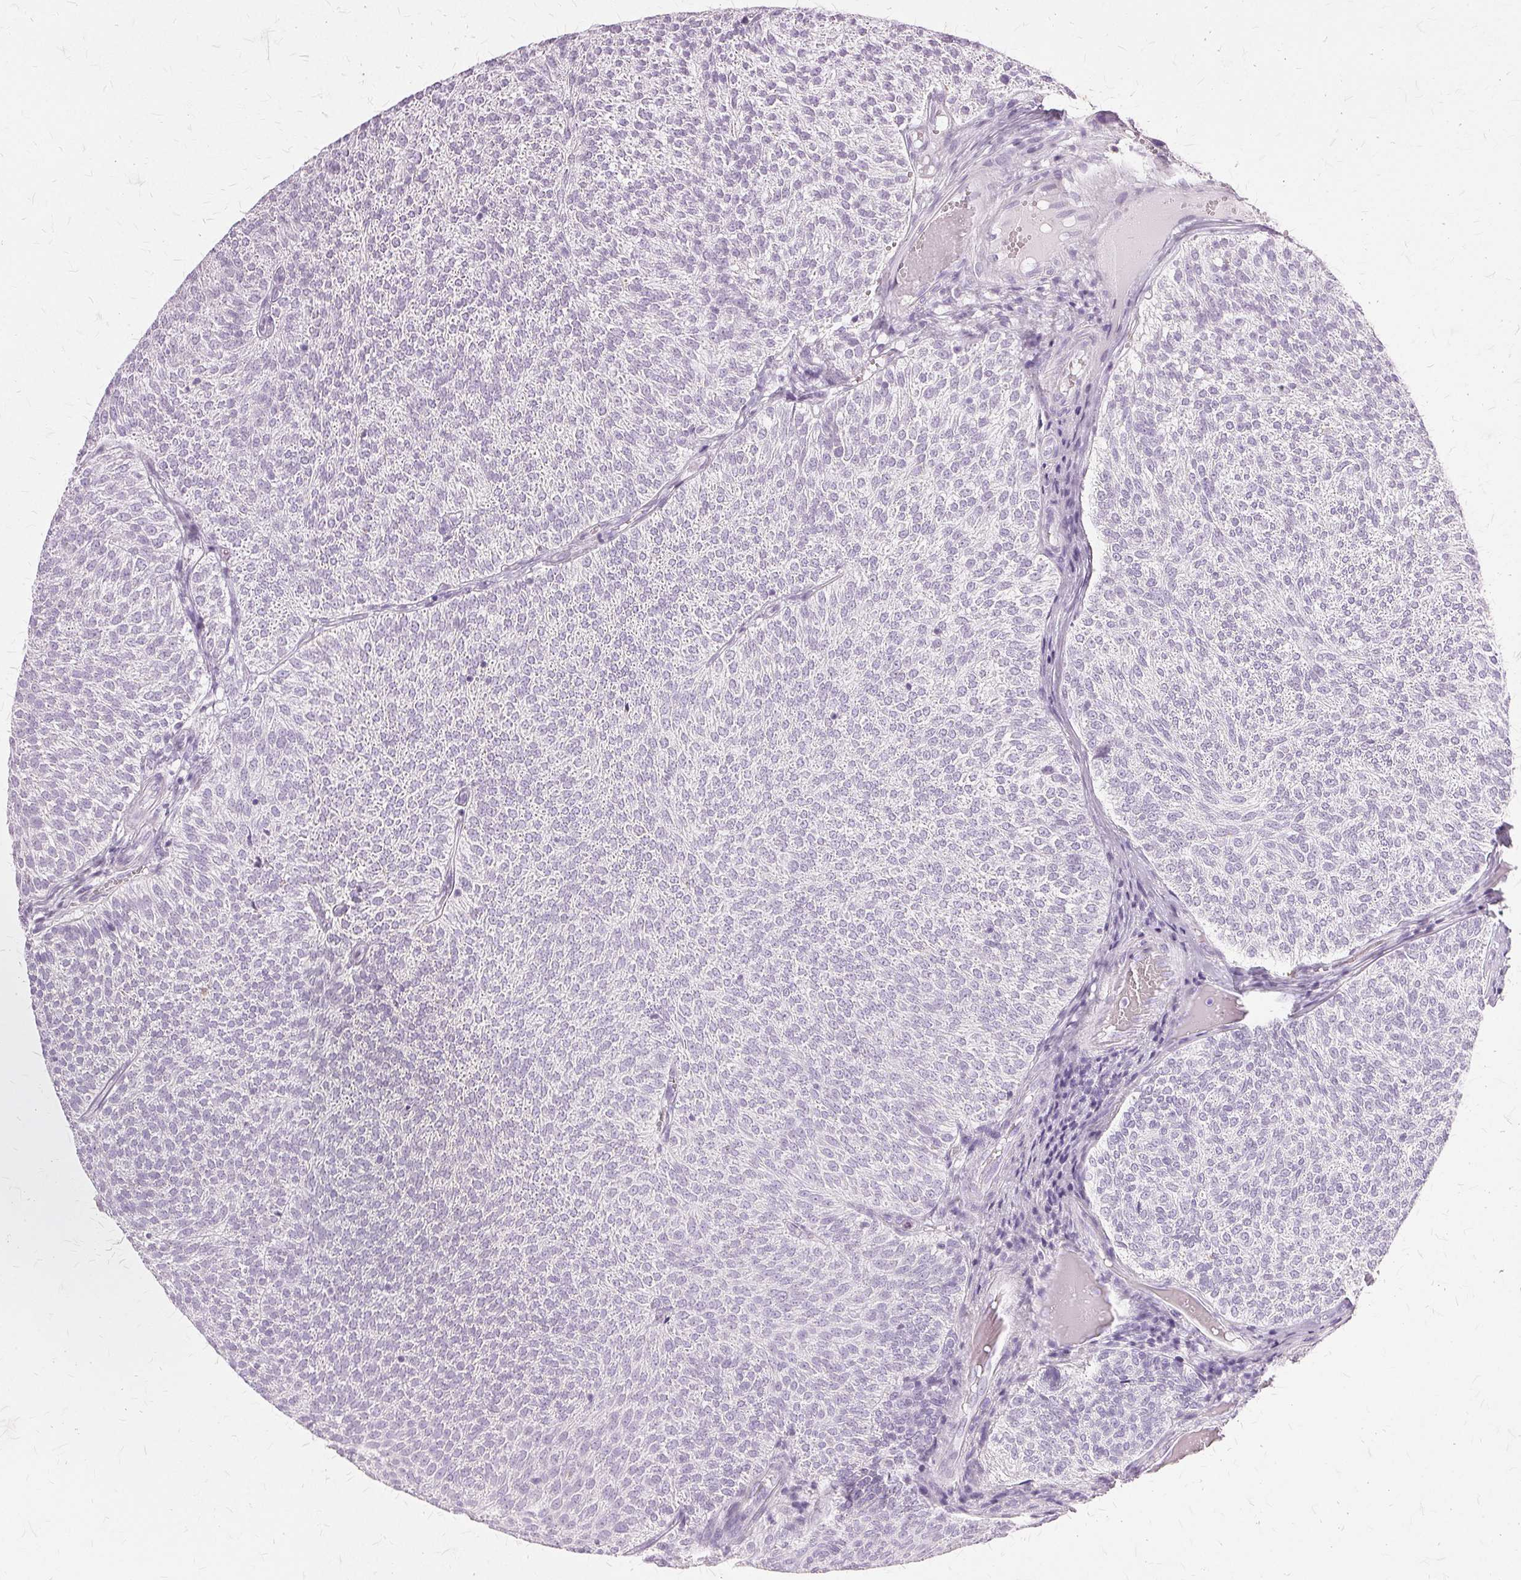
{"staining": {"intensity": "negative", "quantity": "none", "location": "none"}, "tissue": "urothelial cancer", "cell_type": "Tumor cells", "image_type": "cancer", "snomed": [{"axis": "morphology", "description": "Urothelial carcinoma, Low grade"}, {"axis": "topography", "description": "Urinary bladder"}], "caption": "Immunohistochemistry (IHC) photomicrograph of human low-grade urothelial carcinoma stained for a protein (brown), which shows no positivity in tumor cells.", "gene": "SLC45A3", "patient": {"sex": "male", "age": 77}}